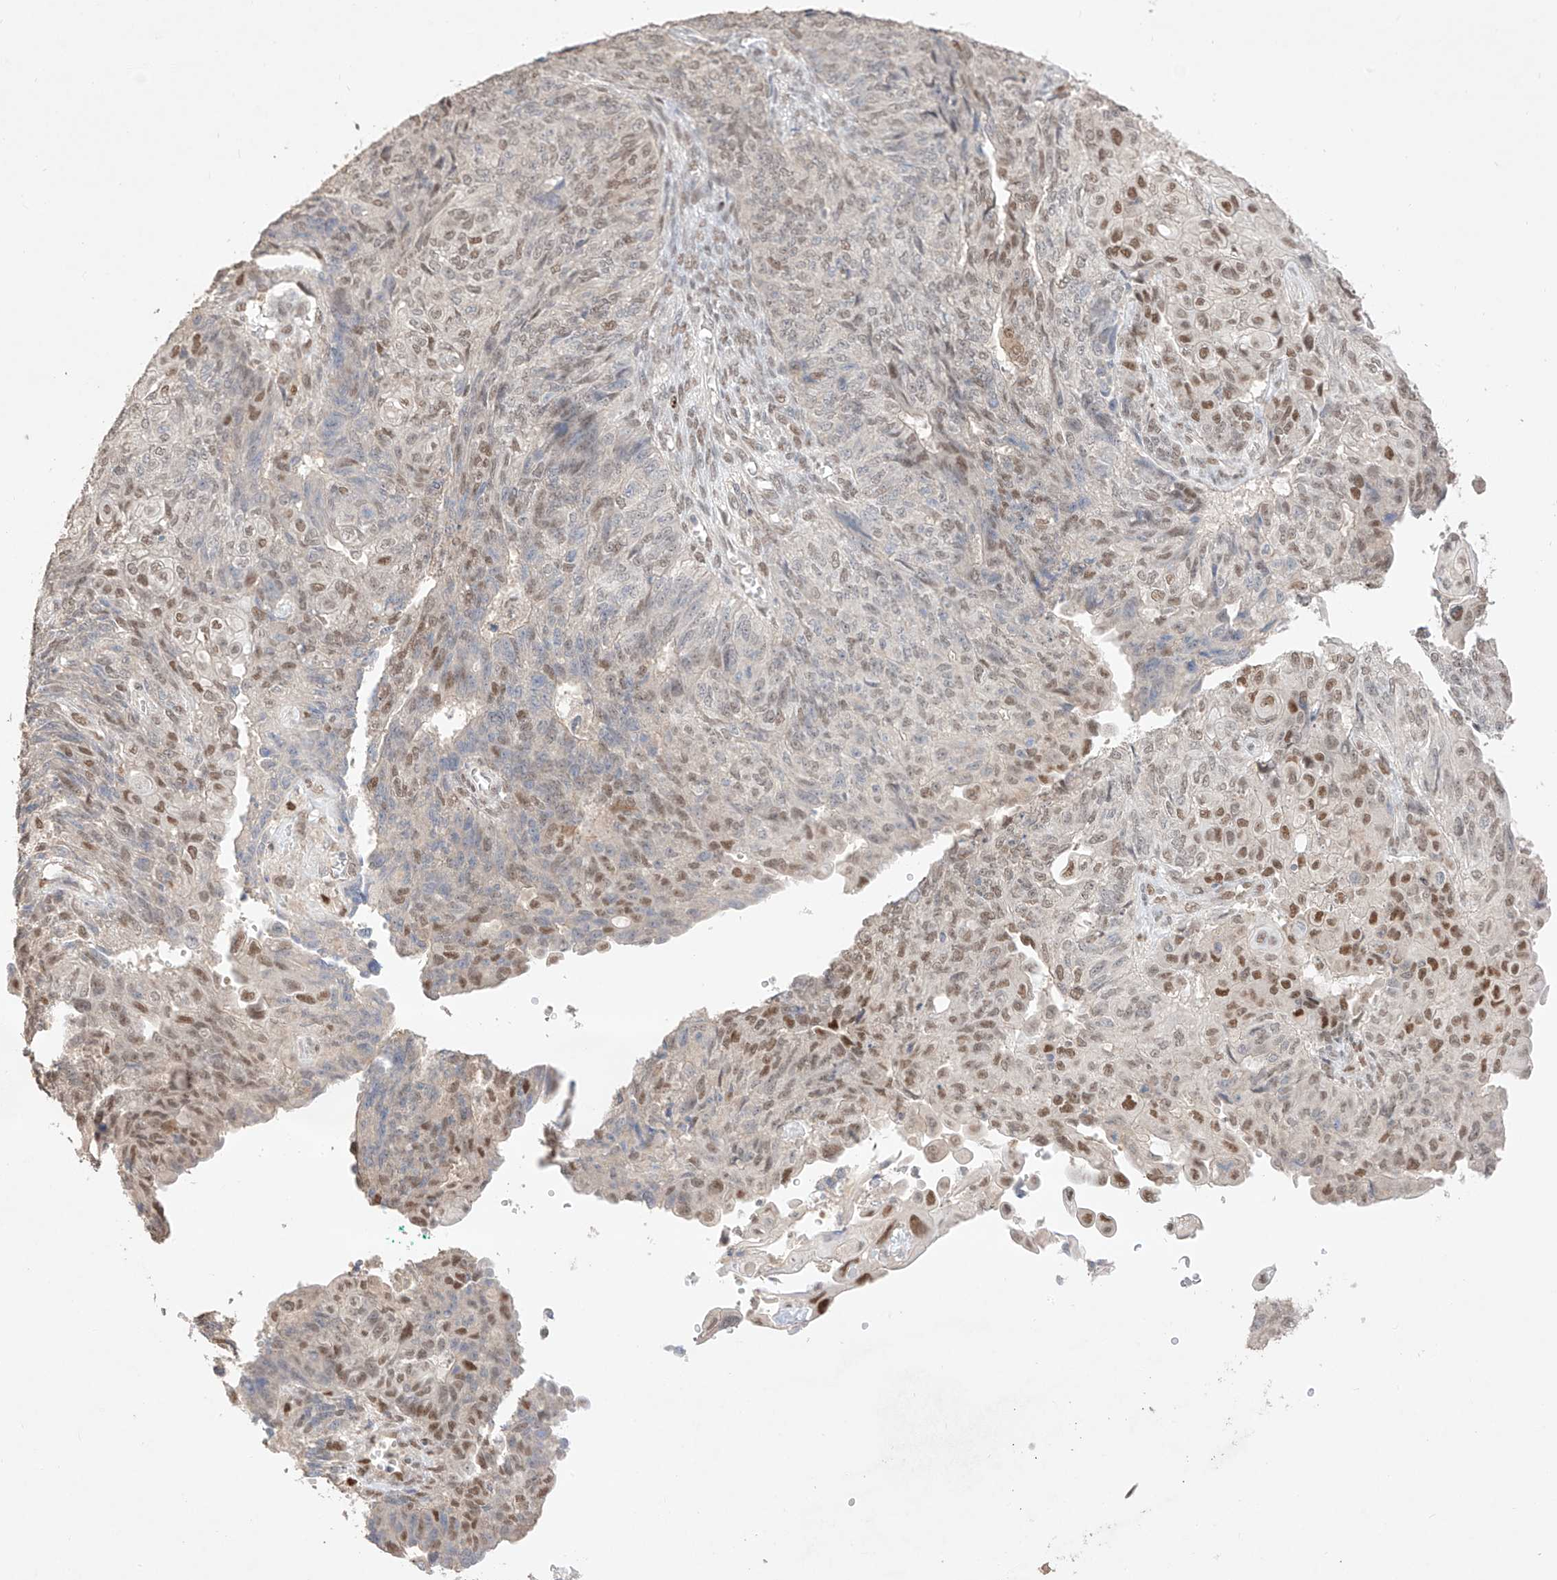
{"staining": {"intensity": "moderate", "quantity": "25%-75%", "location": "nuclear"}, "tissue": "endometrial cancer", "cell_type": "Tumor cells", "image_type": "cancer", "snomed": [{"axis": "morphology", "description": "Adenocarcinoma, NOS"}, {"axis": "topography", "description": "Endometrium"}], "caption": "IHC staining of endometrial cancer (adenocarcinoma), which demonstrates medium levels of moderate nuclear expression in about 25%-75% of tumor cells indicating moderate nuclear protein positivity. The staining was performed using DAB (3,3'-diaminobenzidine) (brown) for protein detection and nuclei were counterstained in hematoxylin (blue).", "gene": "APIP", "patient": {"sex": "female", "age": 32}}